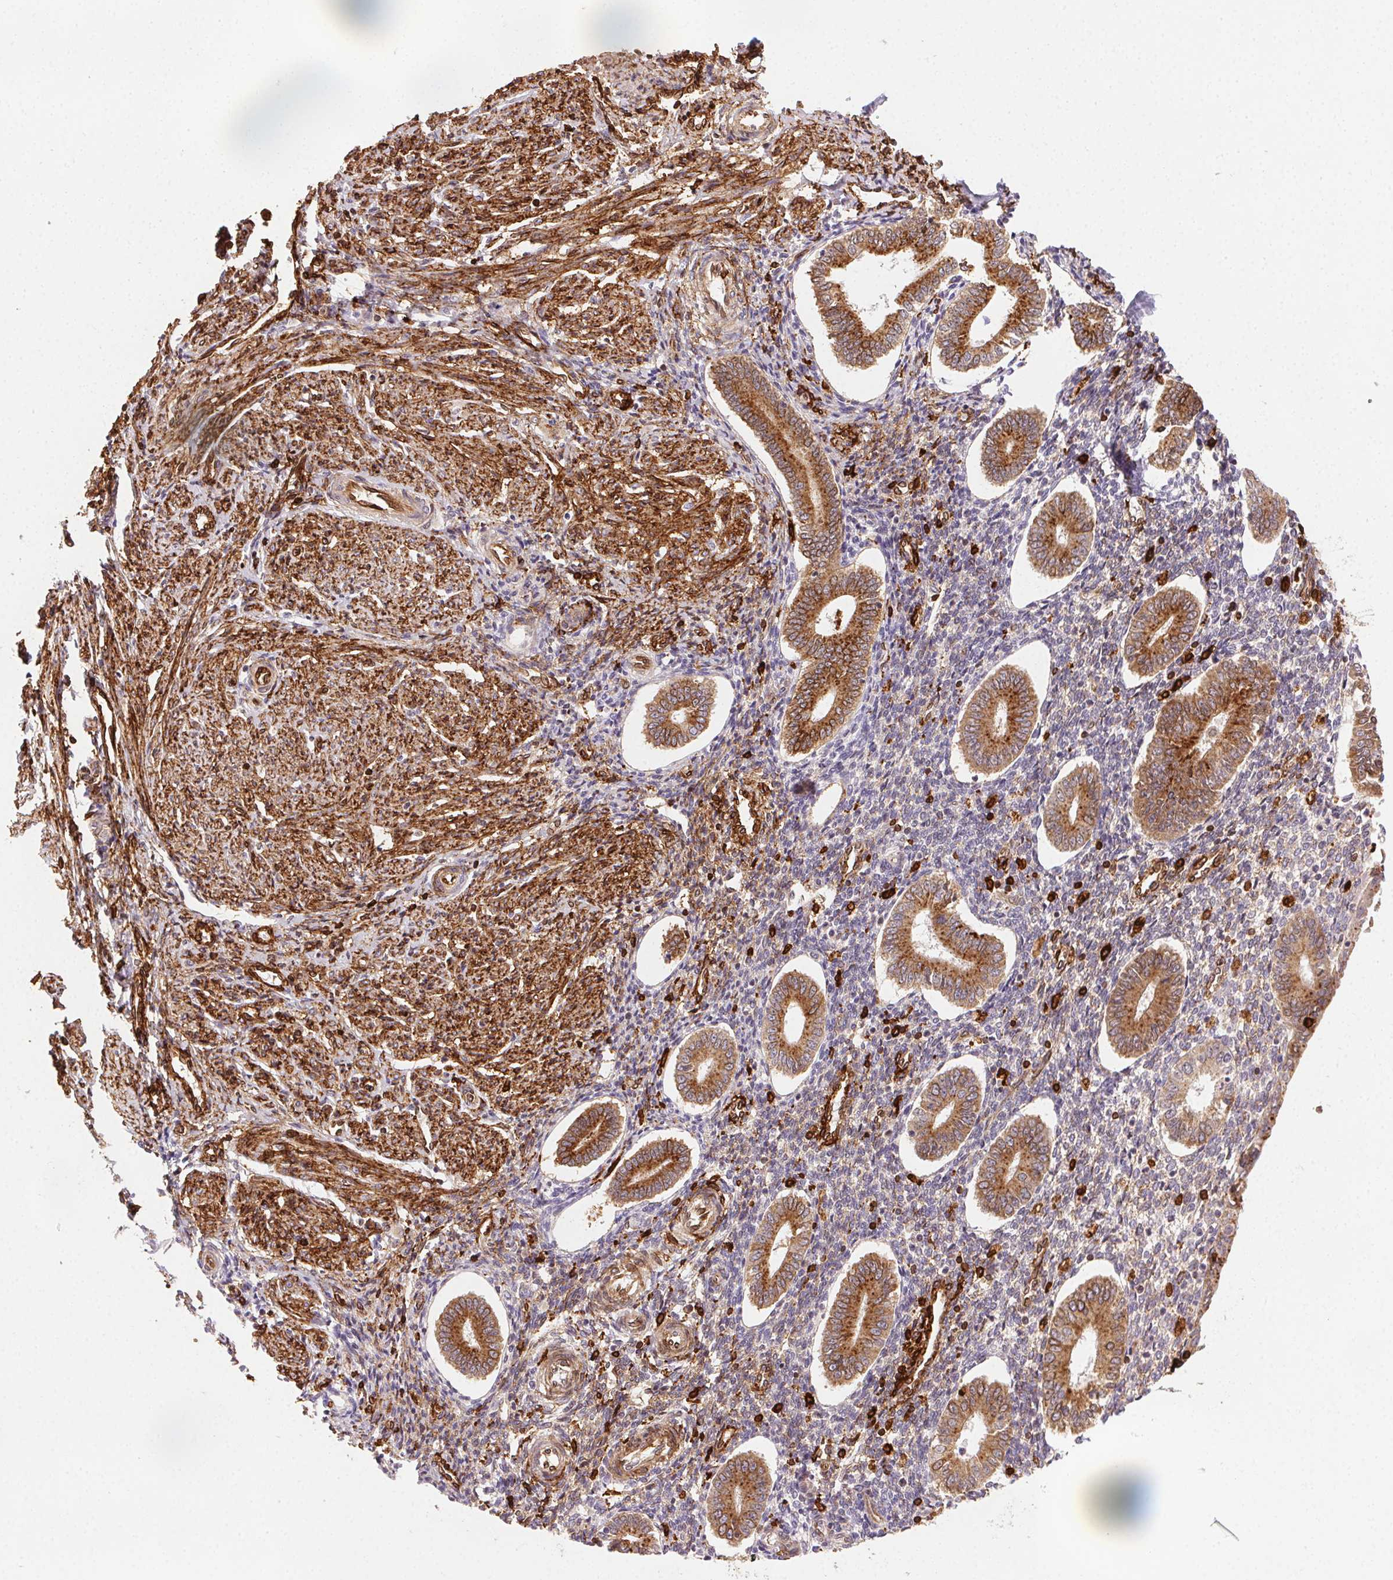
{"staining": {"intensity": "moderate", "quantity": "25%-75%", "location": "cytoplasmic/membranous"}, "tissue": "endometrium", "cell_type": "Cells in endometrial stroma", "image_type": "normal", "snomed": [{"axis": "morphology", "description": "Normal tissue, NOS"}, {"axis": "topography", "description": "Endometrium"}], "caption": "The immunohistochemical stain labels moderate cytoplasmic/membranous positivity in cells in endometrial stroma of normal endometrium.", "gene": "RNASET2", "patient": {"sex": "female", "age": 40}}